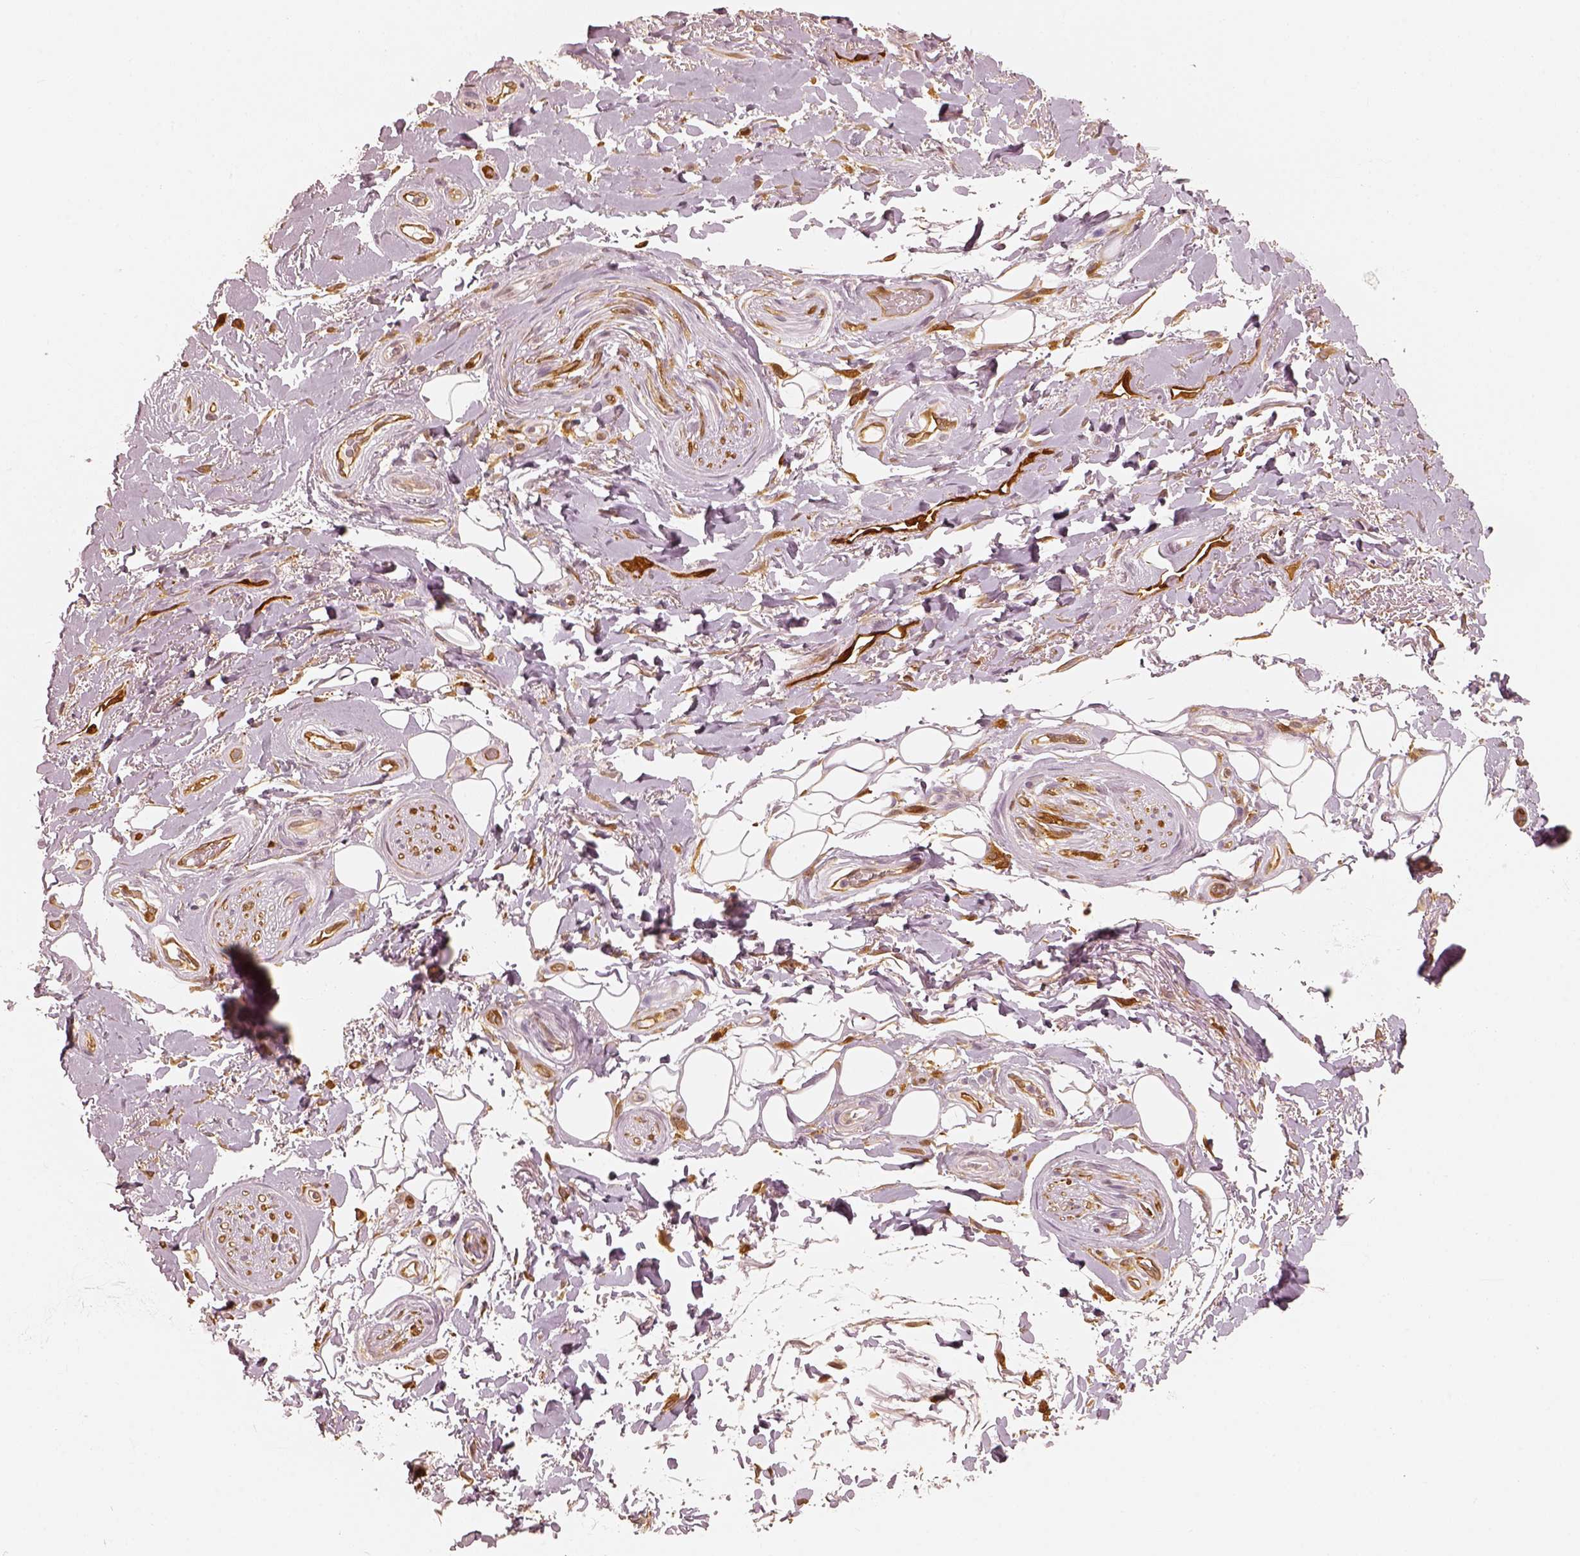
{"staining": {"intensity": "moderate", "quantity": "25%-75%", "location": "cytoplasmic/membranous"}, "tissue": "adipose tissue", "cell_type": "Adipocytes", "image_type": "normal", "snomed": [{"axis": "morphology", "description": "Normal tissue, NOS"}, {"axis": "topography", "description": "Anal"}, {"axis": "topography", "description": "Peripheral nerve tissue"}], "caption": "The photomicrograph demonstrates immunohistochemical staining of unremarkable adipose tissue. There is moderate cytoplasmic/membranous expression is seen in about 25%-75% of adipocytes.", "gene": "FSCN1", "patient": {"sex": "male", "age": 53}}